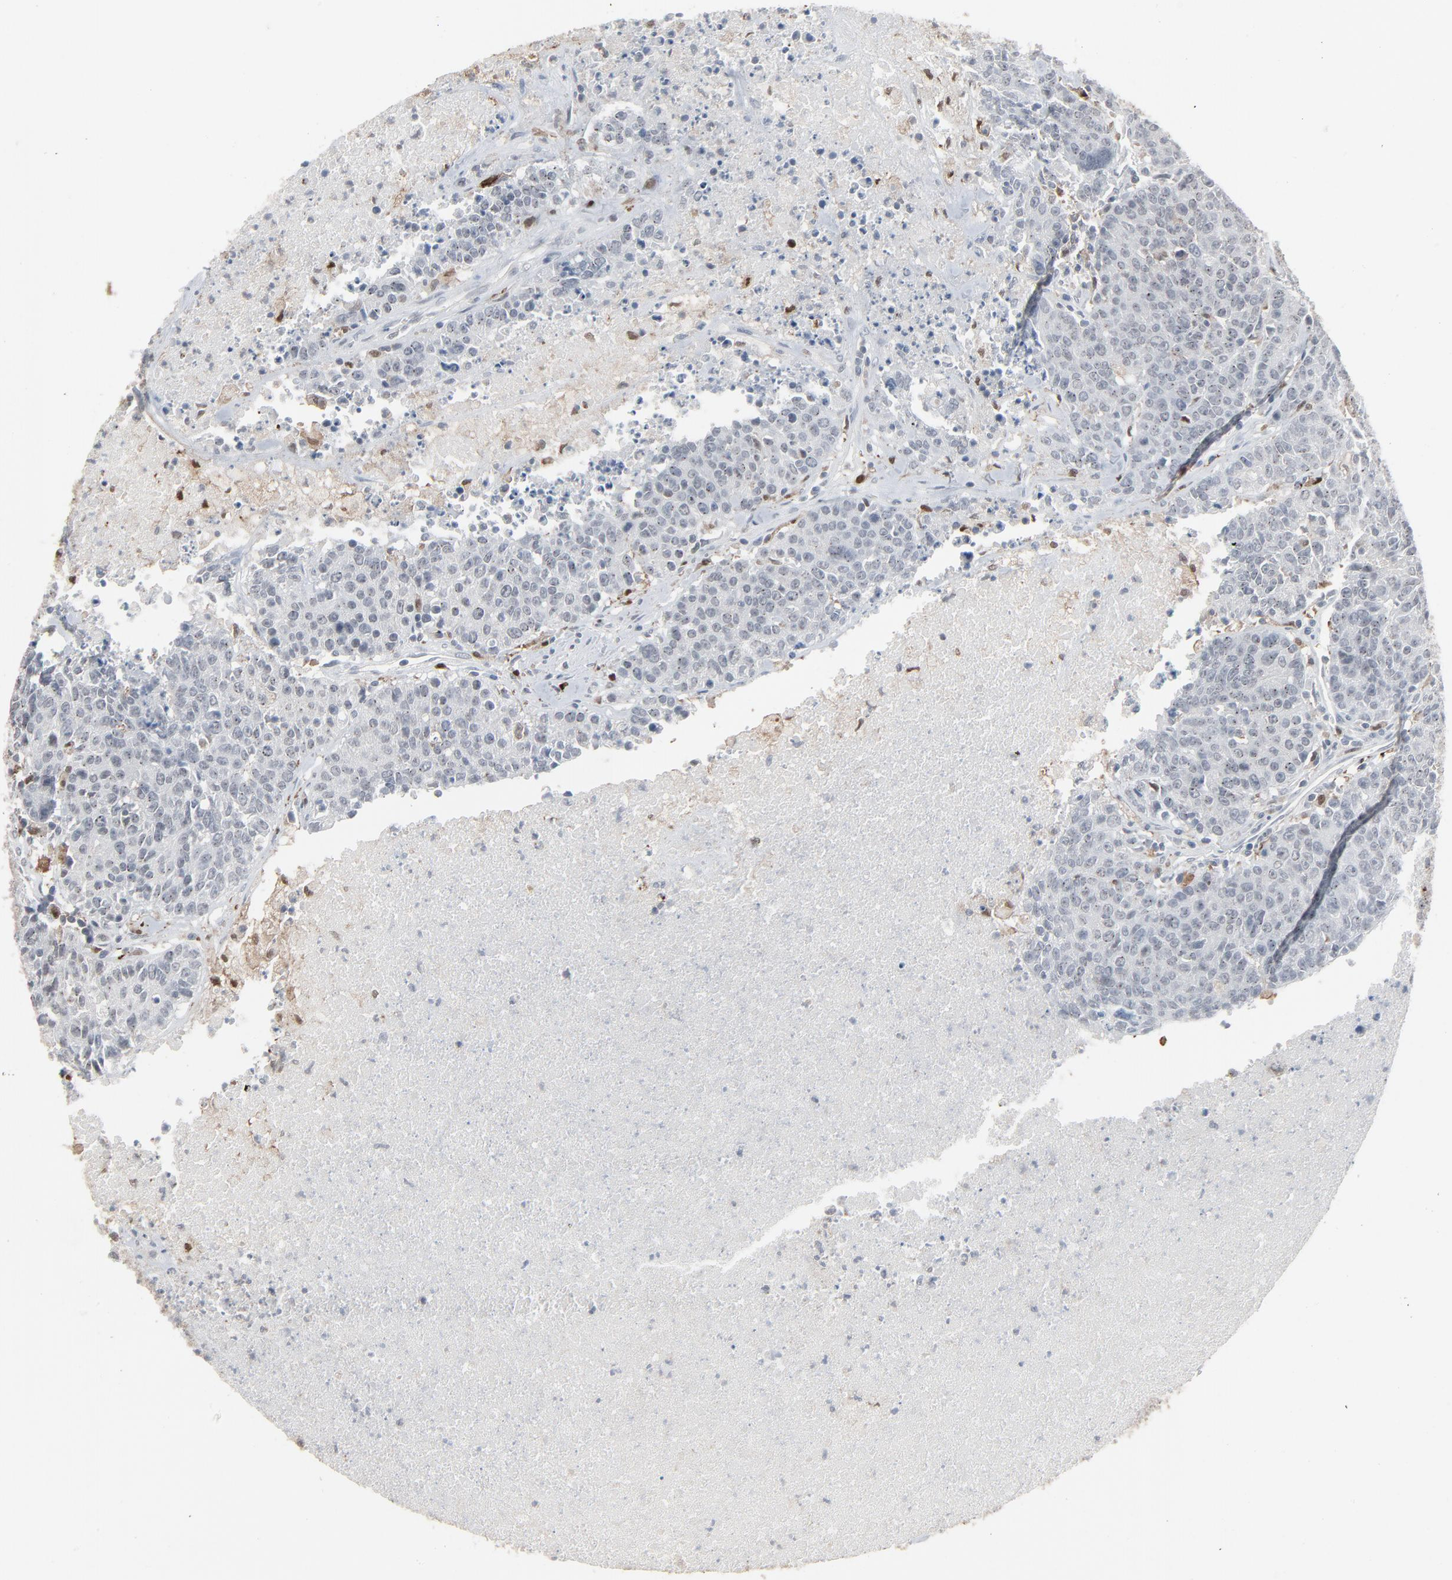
{"staining": {"intensity": "weak", "quantity": ">75%", "location": "cytoplasmic/membranous"}, "tissue": "colorectal cancer", "cell_type": "Tumor cells", "image_type": "cancer", "snomed": [{"axis": "morphology", "description": "Adenocarcinoma, NOS"}, {"axis": "topography", "description": "Colon"}], "caption": "This is an image of immunohistochemistry (IHC) staining of colorectal adenocarcinoma, which shows weak positivity in the cytoplasmic/membranous of tumor cells.", "gene": "DOCK8", "patient": {"sex": "female", "age": 53}}